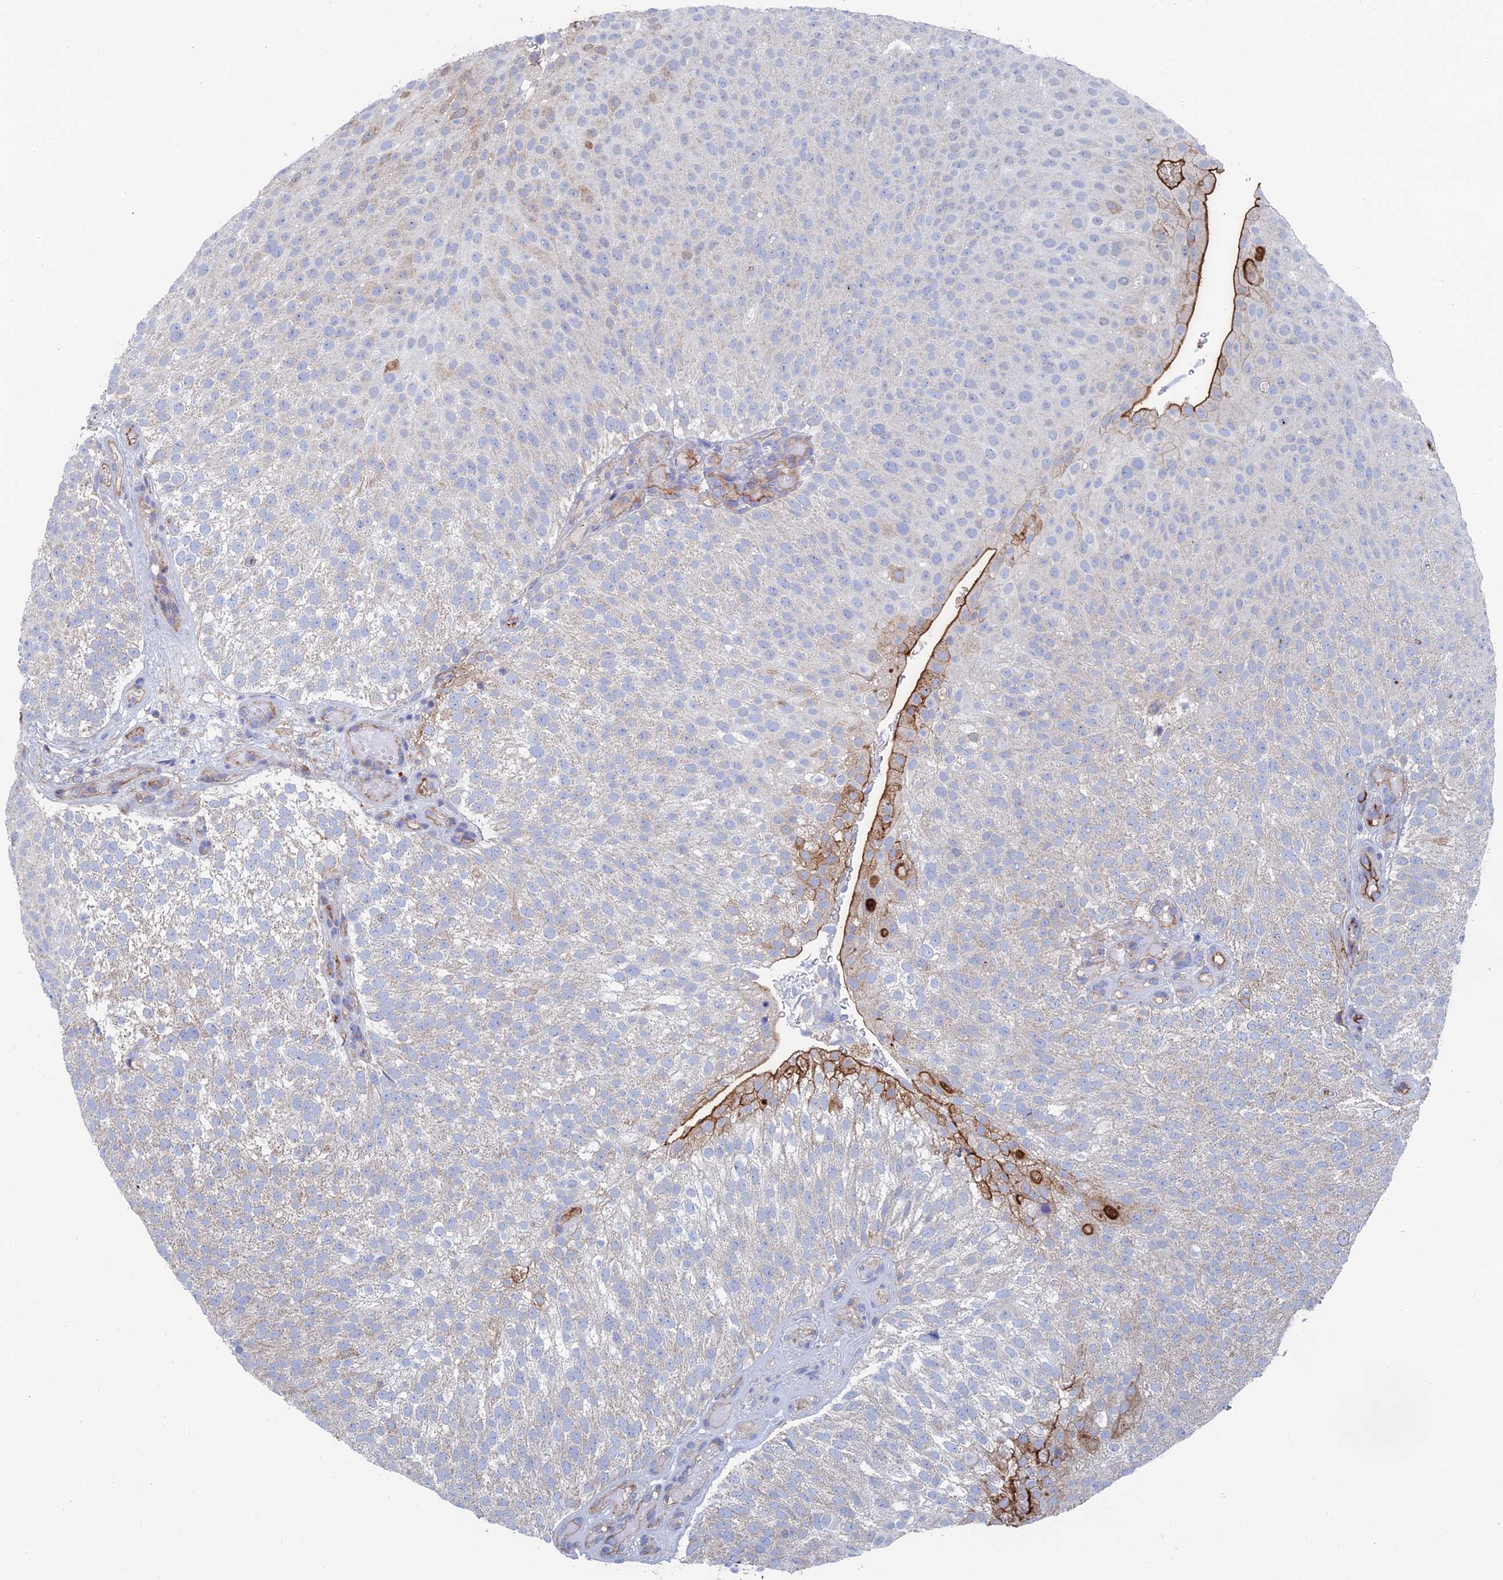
{"staining": {"intensity": "moderate", "quantity": "<25%", "location": "cytoplasmic/membranous"}, "tissue": "urothelial cancer", "cell_type": "Tumor cells", "image_type": "cancer", "snomed": [{"axis": "morphology", "description": "Urothelial carcinoma, Low grade"}, {"axis": "topography", "description": "Urinary bladder"}], "caption": "Tumor cells exhibit low levels of moderate cytoplasmic/membranous positivity in approximately <25% of cells in low-grade urothelial carcinoma. The protein of interest is stained brown, and the nuclei are stained in blue (DAB IHC with brightfield microscopy, high magnification).", "gene": "SNX11", "patient": {"sex": "male", "age": 78}}